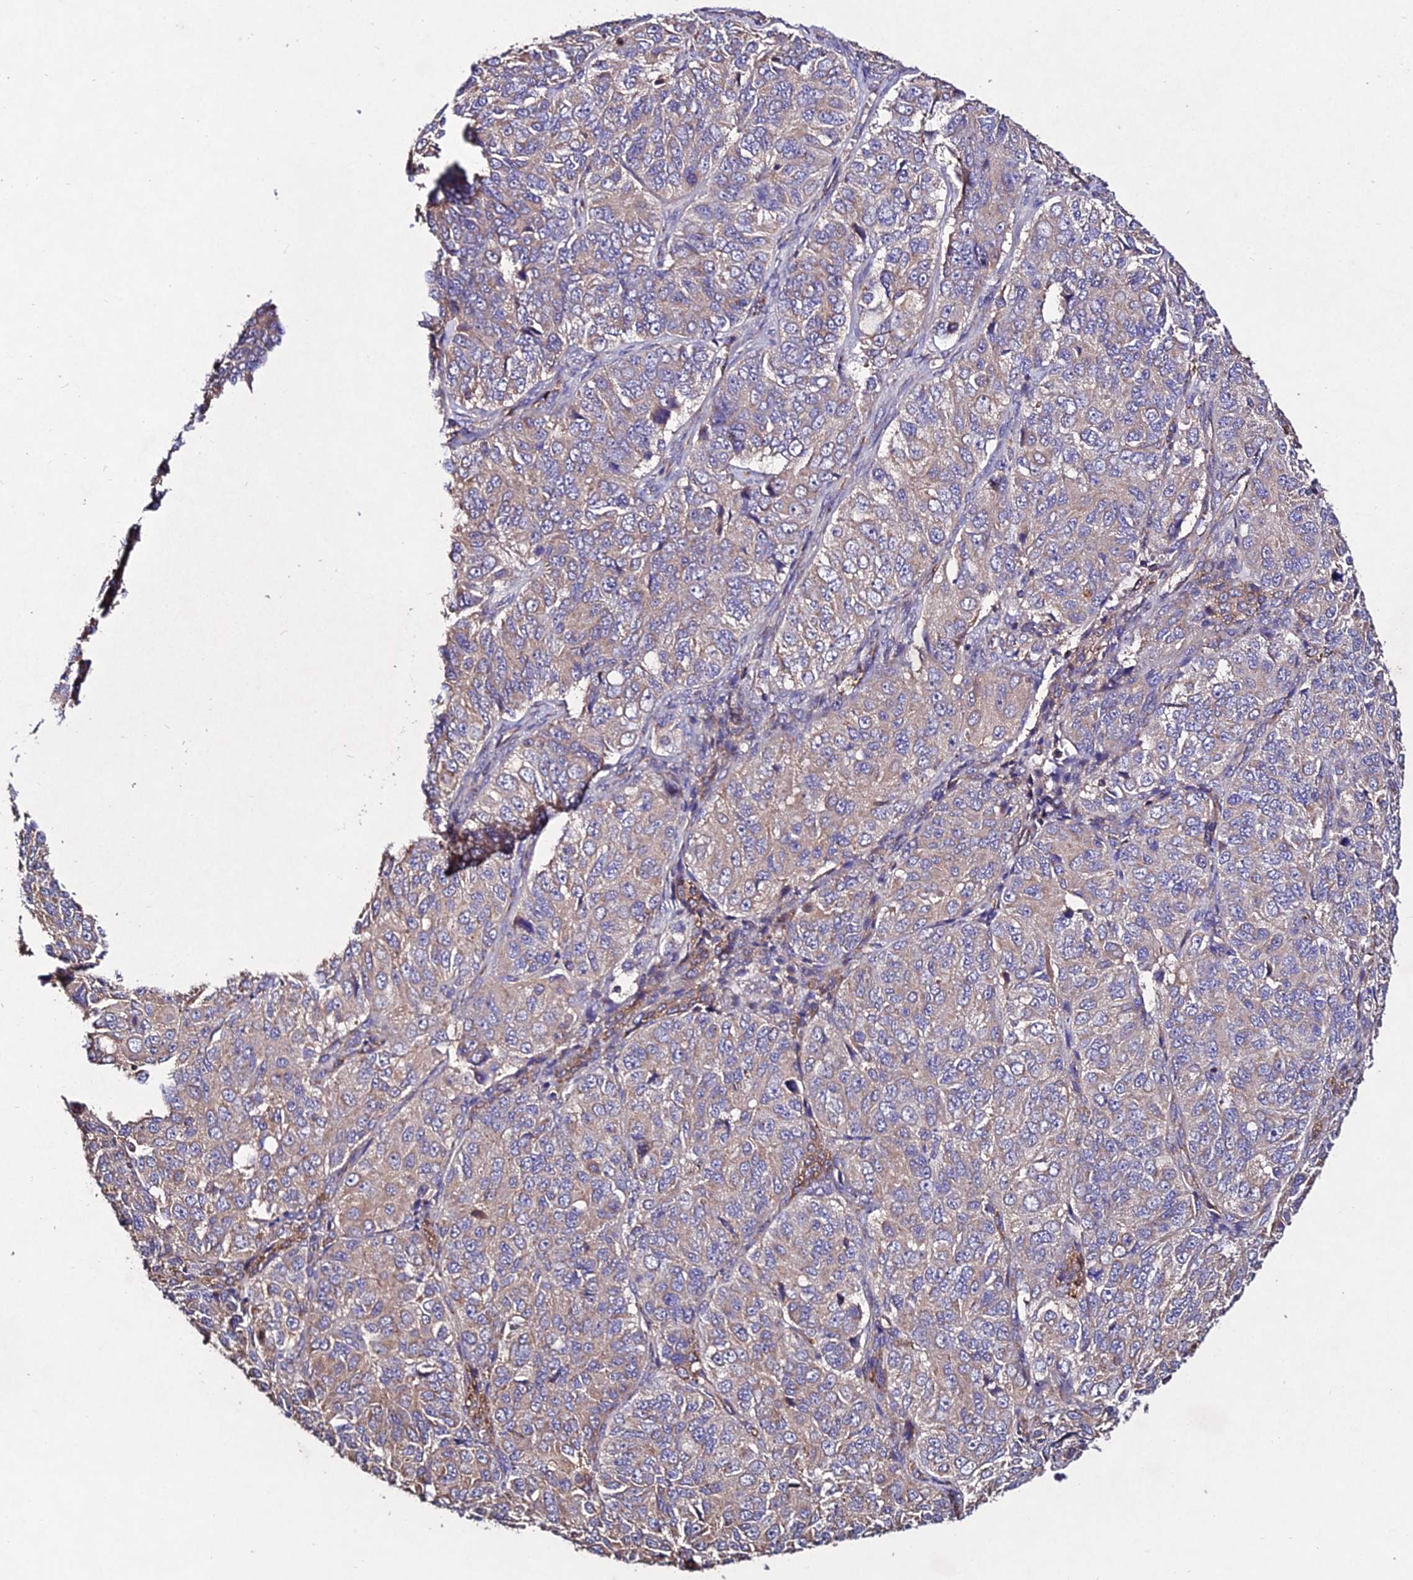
{"staining": {"intensity": "moderate", "quantity": "25%-75%", "location": "cytoplasmic/membranous"}, "tissue": "ovarian cancer", "cell_type": "Tumor cells", "image_type": "cancer", "snomed": [{"axis": "morphology", "description": "Carcinoma, endometroid"}, {"axis": "topography", "description": "Ovary"}], "caption": "Immunohistochemical staining of human ovarian cancer (endometroid carcinoma) displays medium levels of moderate cytoplasmic/membranous protein expression in approximately 25%-75% of tumor cells.", "gene": "AP3M2", "patient": {"sex": "female", "age": 51}}